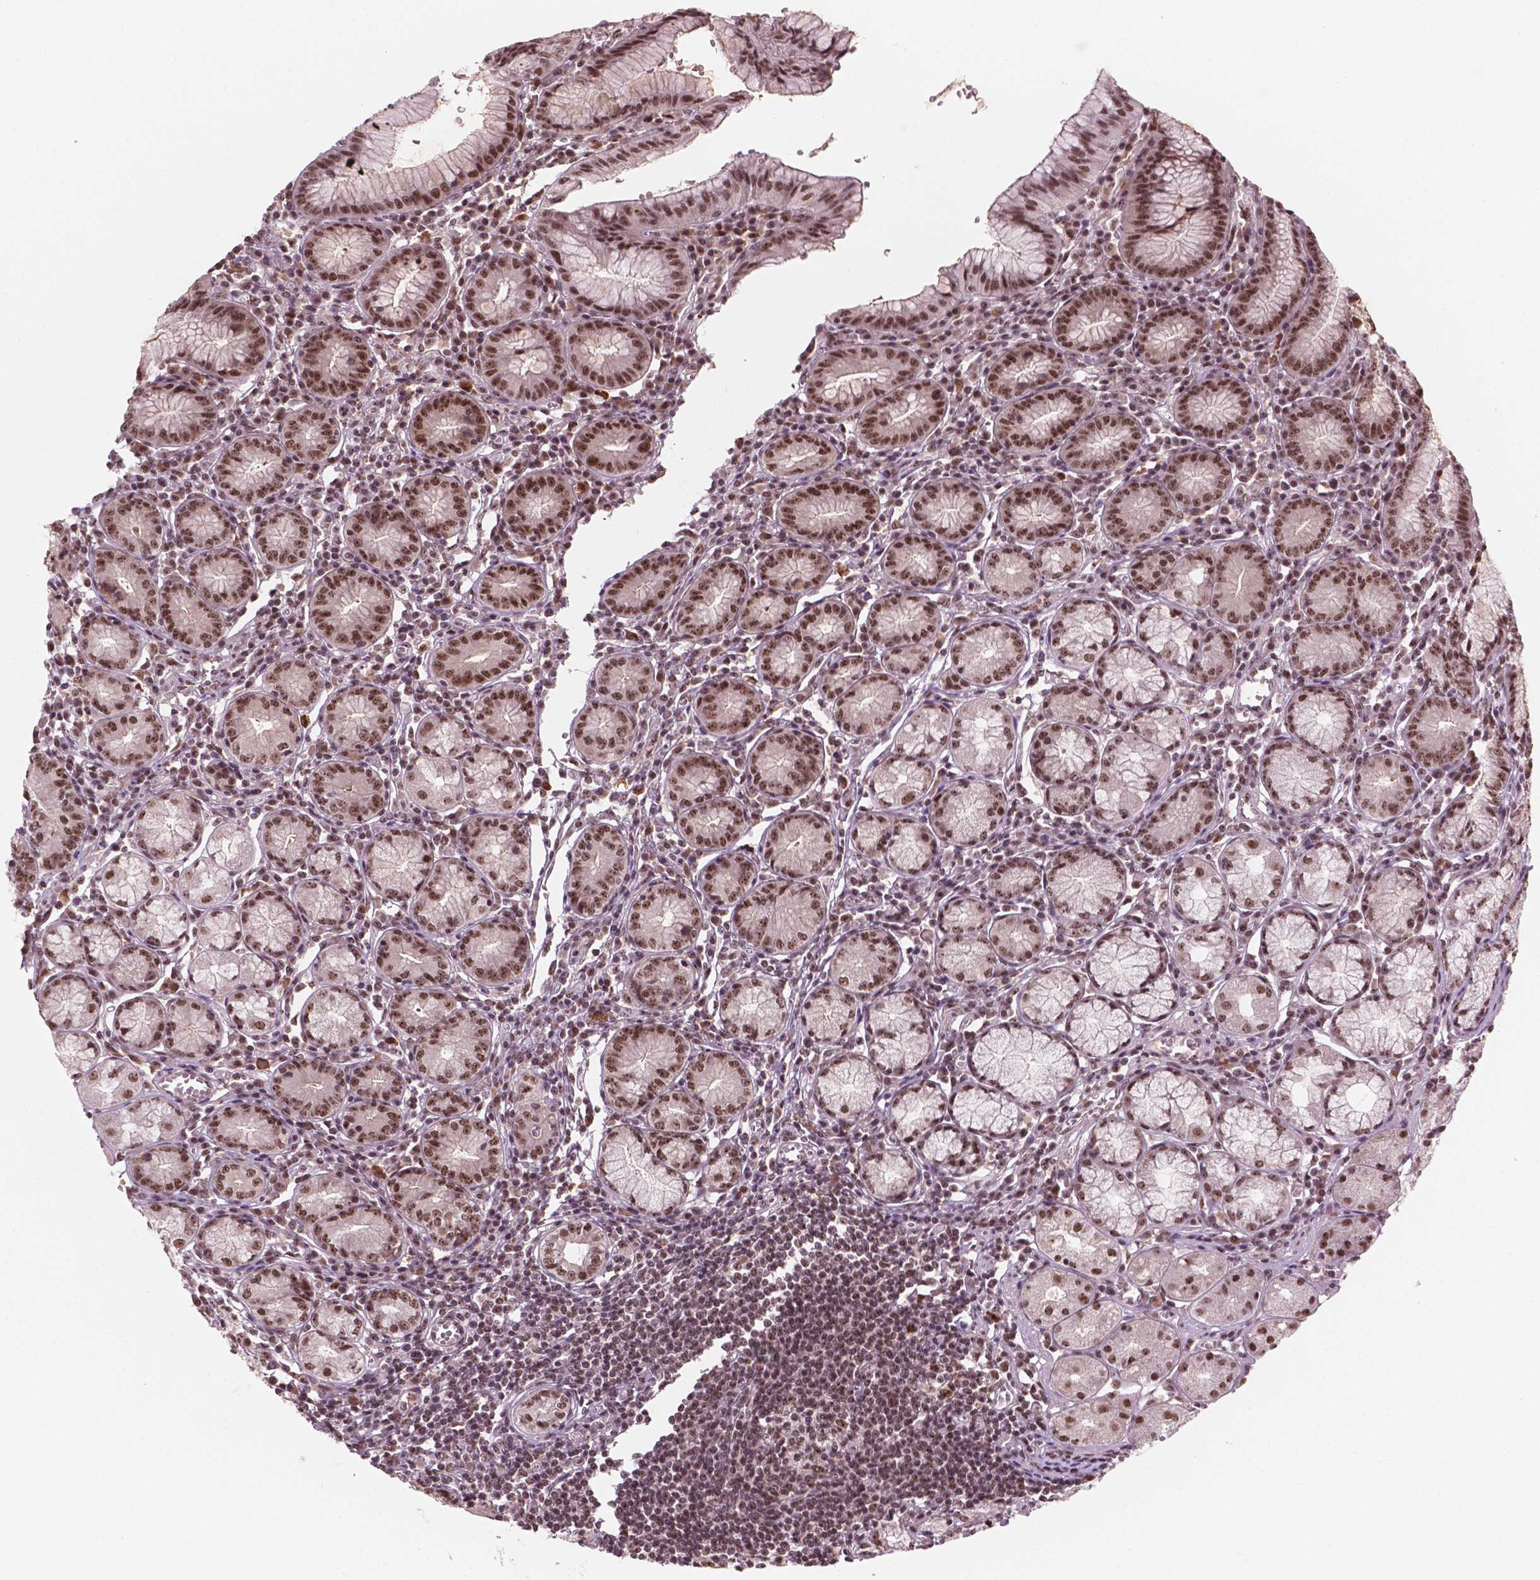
{"staining": {"intensity": "strong", "quantity": ">75%", "location": "nuclear"}, "tissue": "stomach", "cell_type": "Glandular cells", "image_type": "normal", "snomed": [{"axis": "morphology", "description": "Normal tissue, NOS"}, {"axis": "topography", "description": "Stomach"}], "caption": "This photomicrograph shows IHC staining of unremarkable human stomach, with high strong nuclear expression in approximately >75% of glandular cells.", "gene": "POLR2E", "patient": {"sex": "male", "age": 55}}